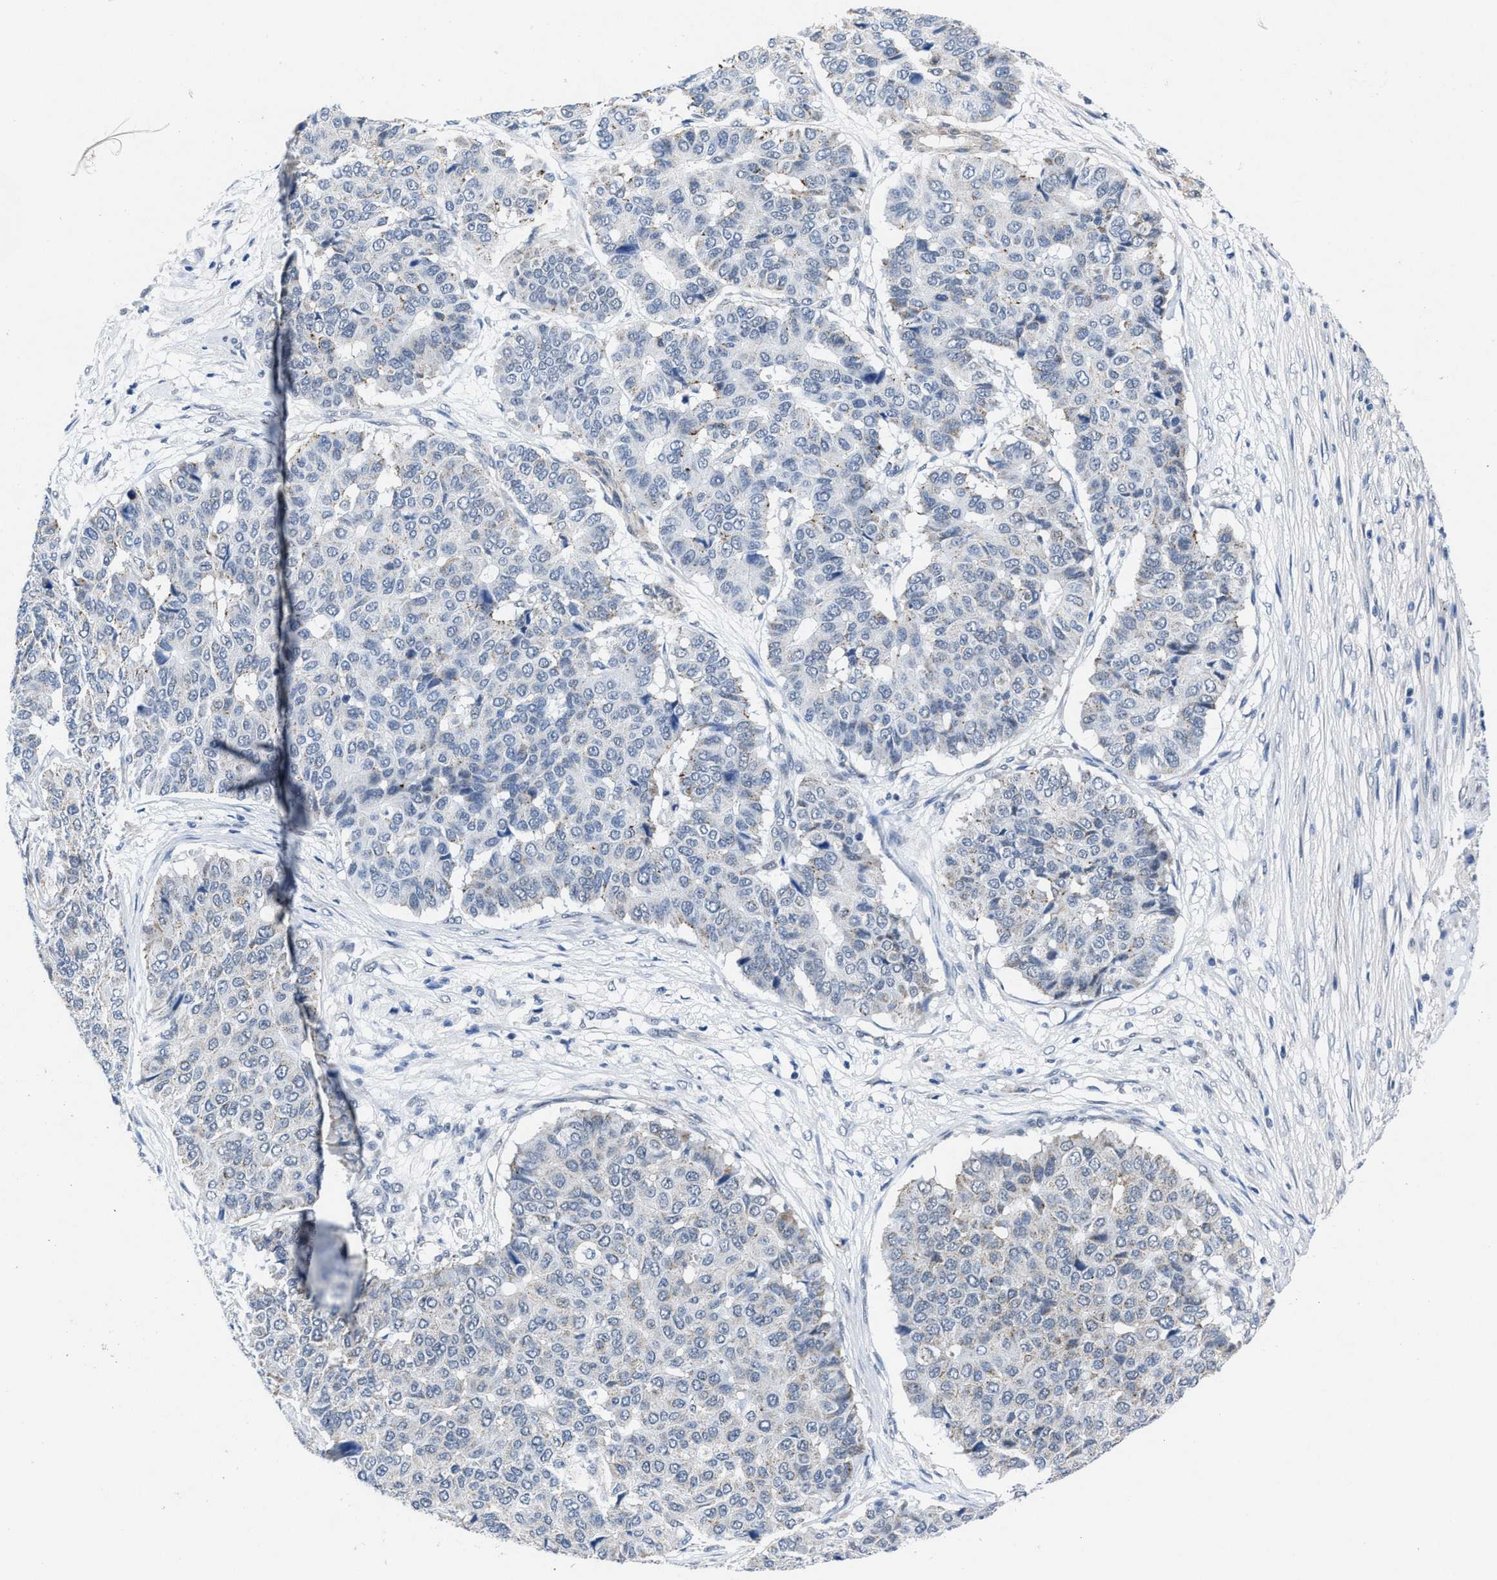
{"staining": {"intensity": "weak", "quantity": "<25%", "location": "cytoplasmic/membranous"}, "tissue": "pancreatic cancer", "cell_type": "Tumor cells", "image_type": "cancer", "snomed": [{"axis": "morphology", "description": "Adenocarcinoma, NOS"}, {"axis": "topography", "description": "Pancreas"}], "caption": "A histopathology image of pancreatic adenocarcinoma stained for a protein shows no brown staining in tumor cells.", "gene": "ID3", "patient": {"sex": "male", "age": 50}}